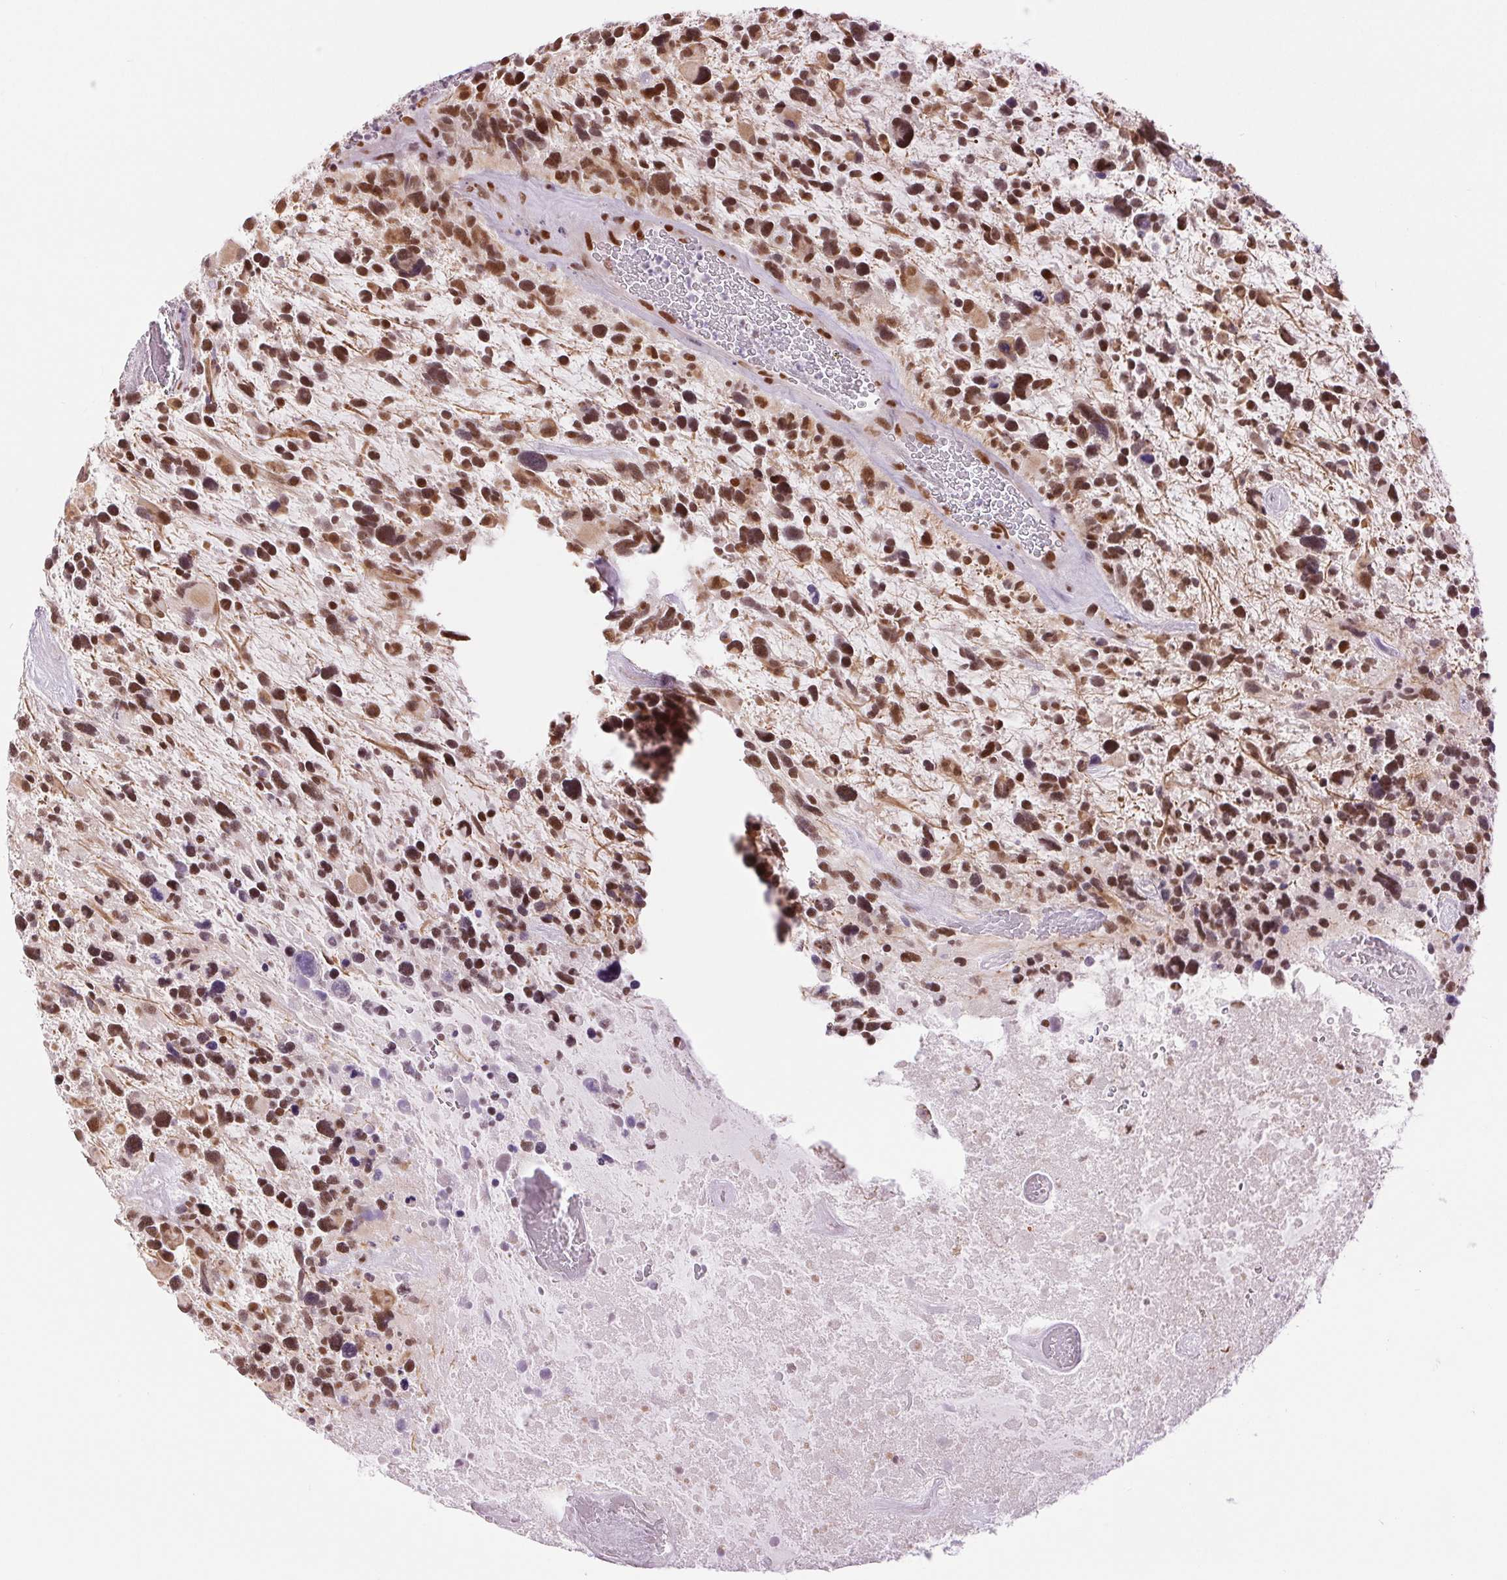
{"staining": {"intensity": "moderate", "quantity": ">75%", "location": "nuclear"}, "tissue": "glioma", "cell_type": "Tumor cells", "image_type": "cancer", "snomed": [{"axis": "morphology", "description": "Glioma, malignant, High grade"}, {"axis": "topography", "description": "Brain"}], "caption": "The image demonstrates staining of high-grade glioma (malignant), revealing moderate nuclear protein expression (brown color) within tumor cells.", "gene": "ZFR2", "patient": {"sex": "male", "age": 49}}